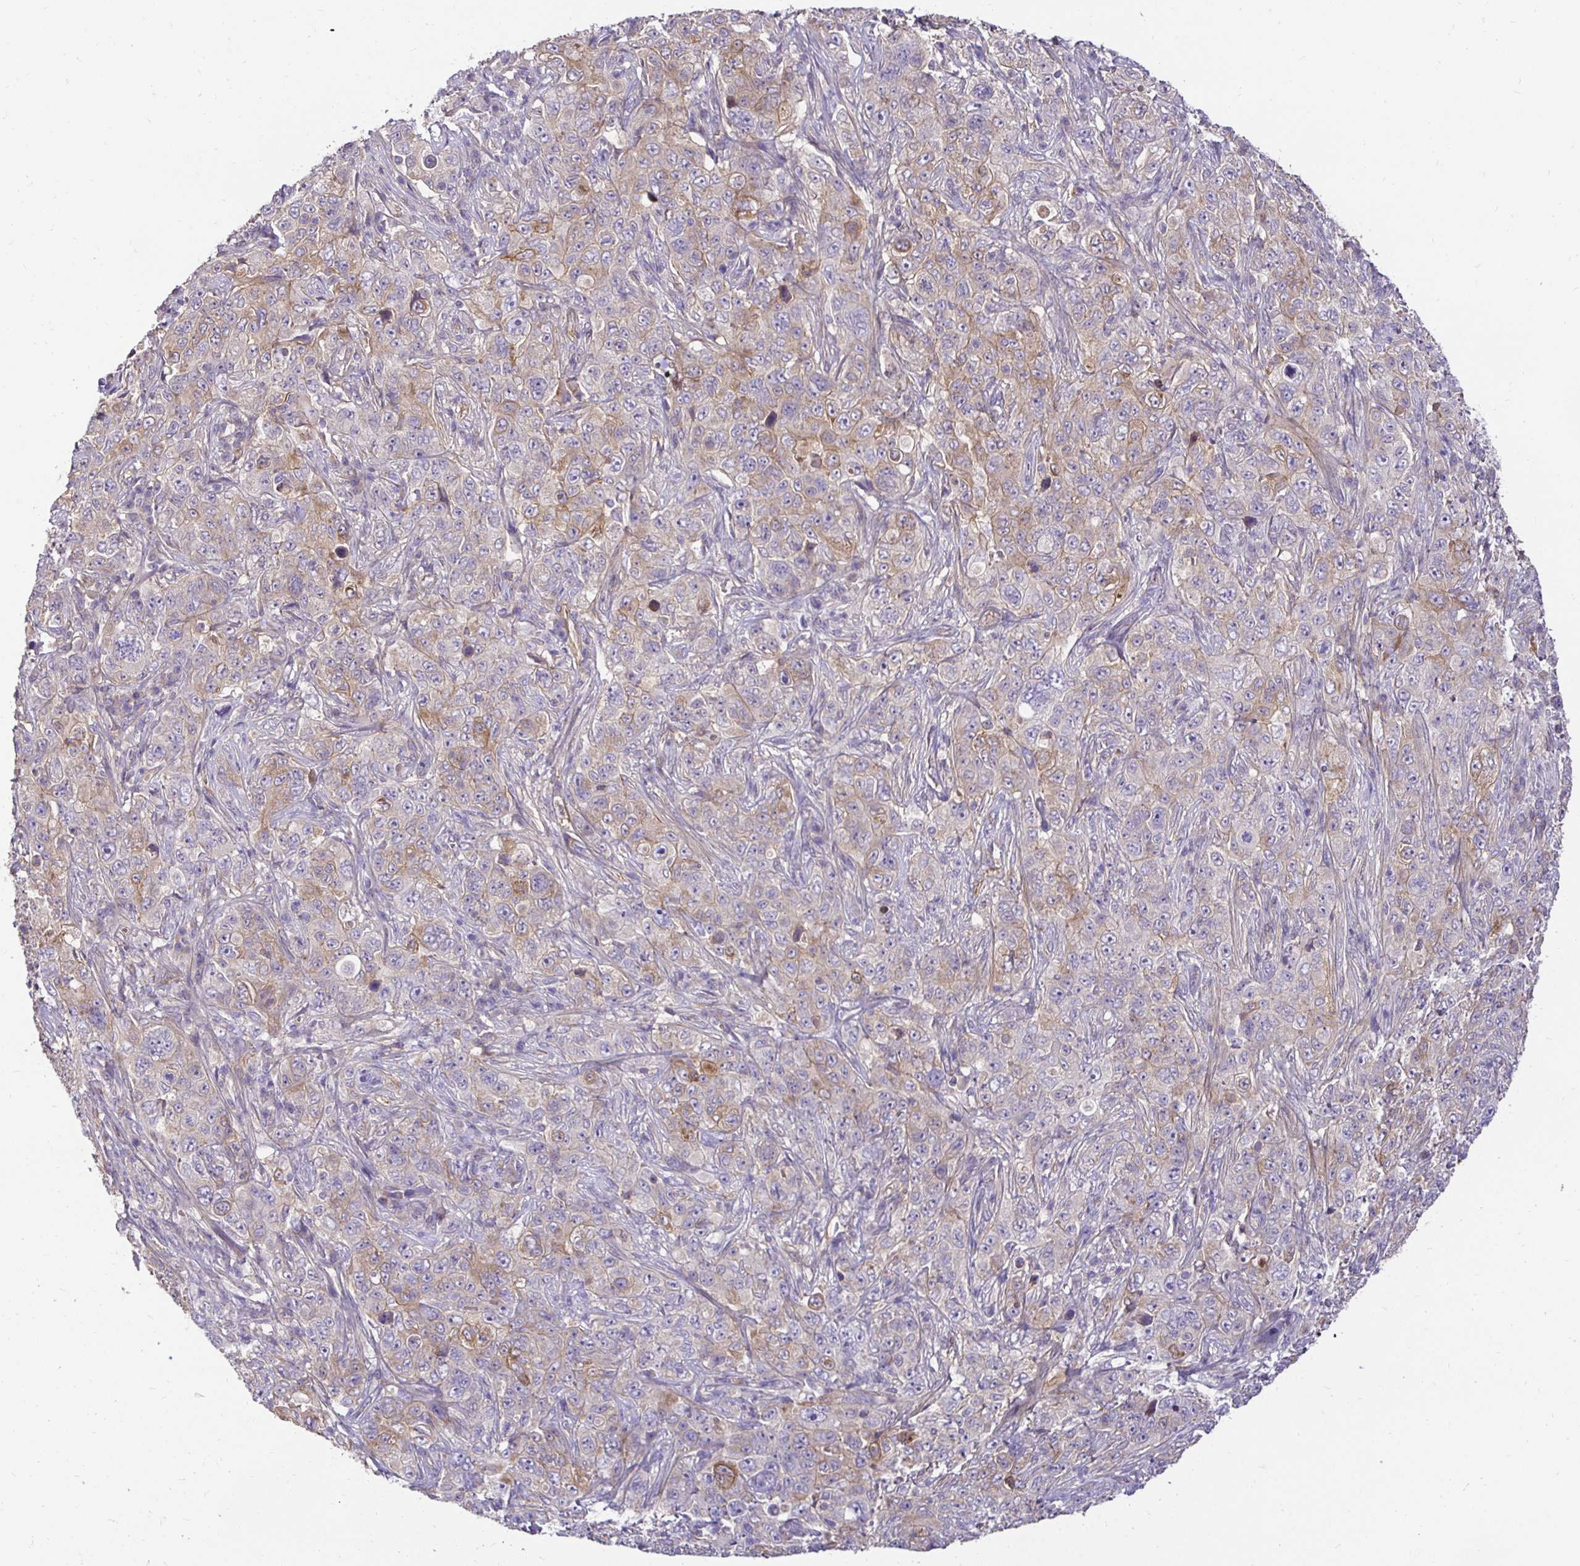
{"staining": {"intensity": "weak", "quantity": "<25%", "location": "cytoplasmic/membranous"}, "tissue": "pancreatic cancer", "cell_type": "Tumor cells", "image_type": "cancer", "snomed": [{"axis": "morphology", "description": "Adenocarcinoma, NOS"}, {"axis": "topography", "description": "Pancreas"}], "caption": "This is a photomicrograph of immunohistochemistry (IHC) staining of pancreatic cancer, which shows no staining in tumor cells. (DAB (3,3'-diaminobenzidine) IHC with hematoxylin counter stain).", "gene": "SLC9A1", "patient": {"sex": "male", "age": 68}}